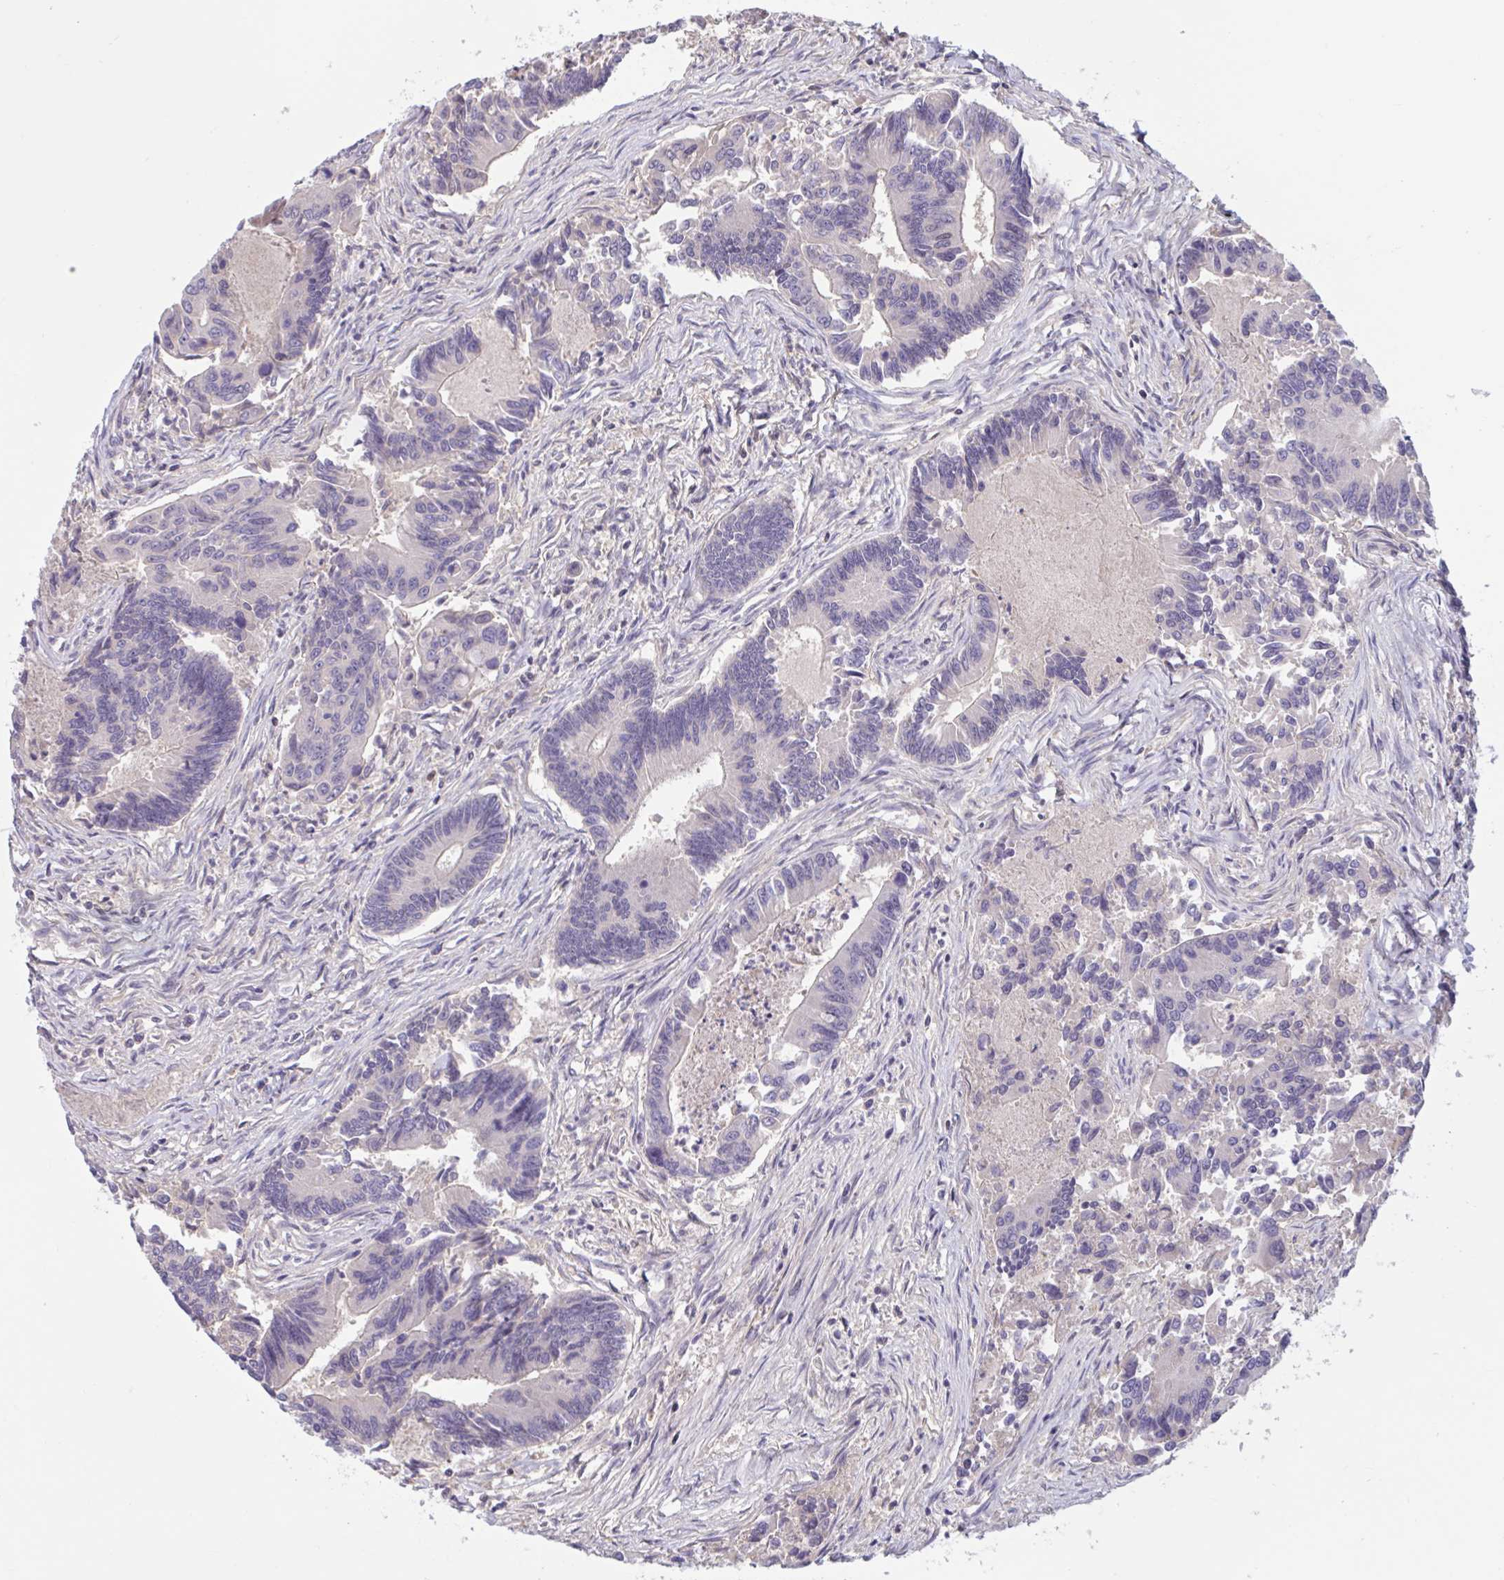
{"staining": {"intensity": "negative", "quantity": "none", "location": "none"}, "tissue": "colorectal cancer", "cell_type": "Tumor cells", "image_type": "cancer", "snomed": [{"axis": "morphology", "description": "Adenocarcinoma, NOS"}, {"axis": "topography", "description": "Colon"}], "caption": "Colorectal cancer (adenocarcinoma) was stained to show a protein in brown. There is no significant staining in tumor cells. The staining is performed using DAB (3,3'-diaminobenzidine) brown chromogen with nuclei counter-stained in using hematoxylin.", "gene": "RBL1", "patient": {"sex": "female", "age": 67}}